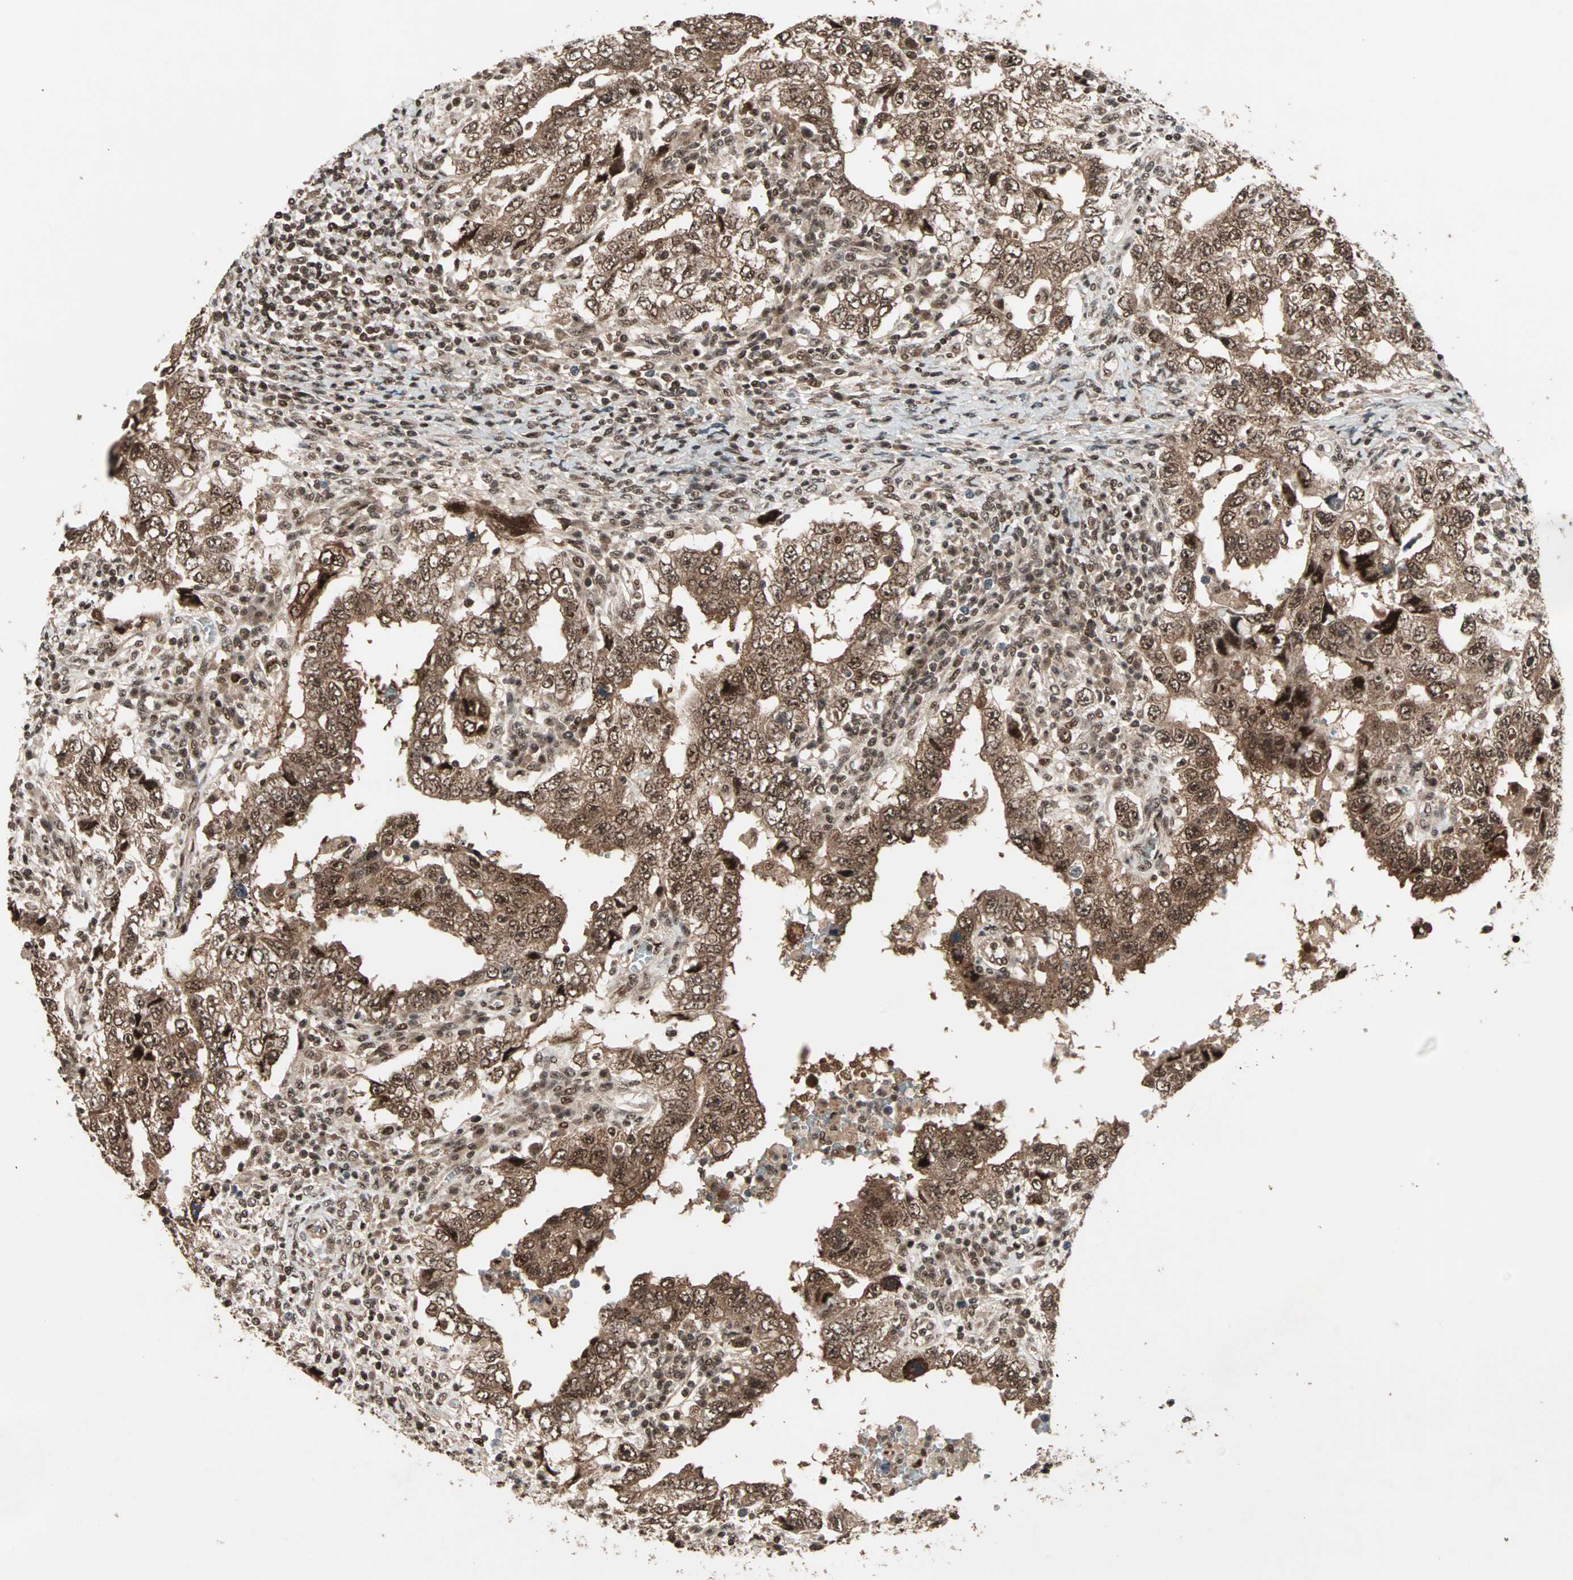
{"staining": {"intensity": "strong", "quantity": ">75%", "location": "cytoplasmic/membranous,nuclear"}, "tissue": "testis cancer", "cell_type": "Tumor cells", "image_type": "cancer", "snomed": [{"axis": "morphology", "description": "Carcinoma, Embryonal, NOS"}, {"axis": "topography", "description": "Testis"}], "caption": "IHC photomicrograph of human testis cancer (embryonal carcinoma) stained for a protein (brown), which shows high levels of strong cytoplasmic/membranous and nuclear staining in approximately >75% of tumor cells.", "gene": "ZNF44", "patient": {"sex": "male", "age": 26}}